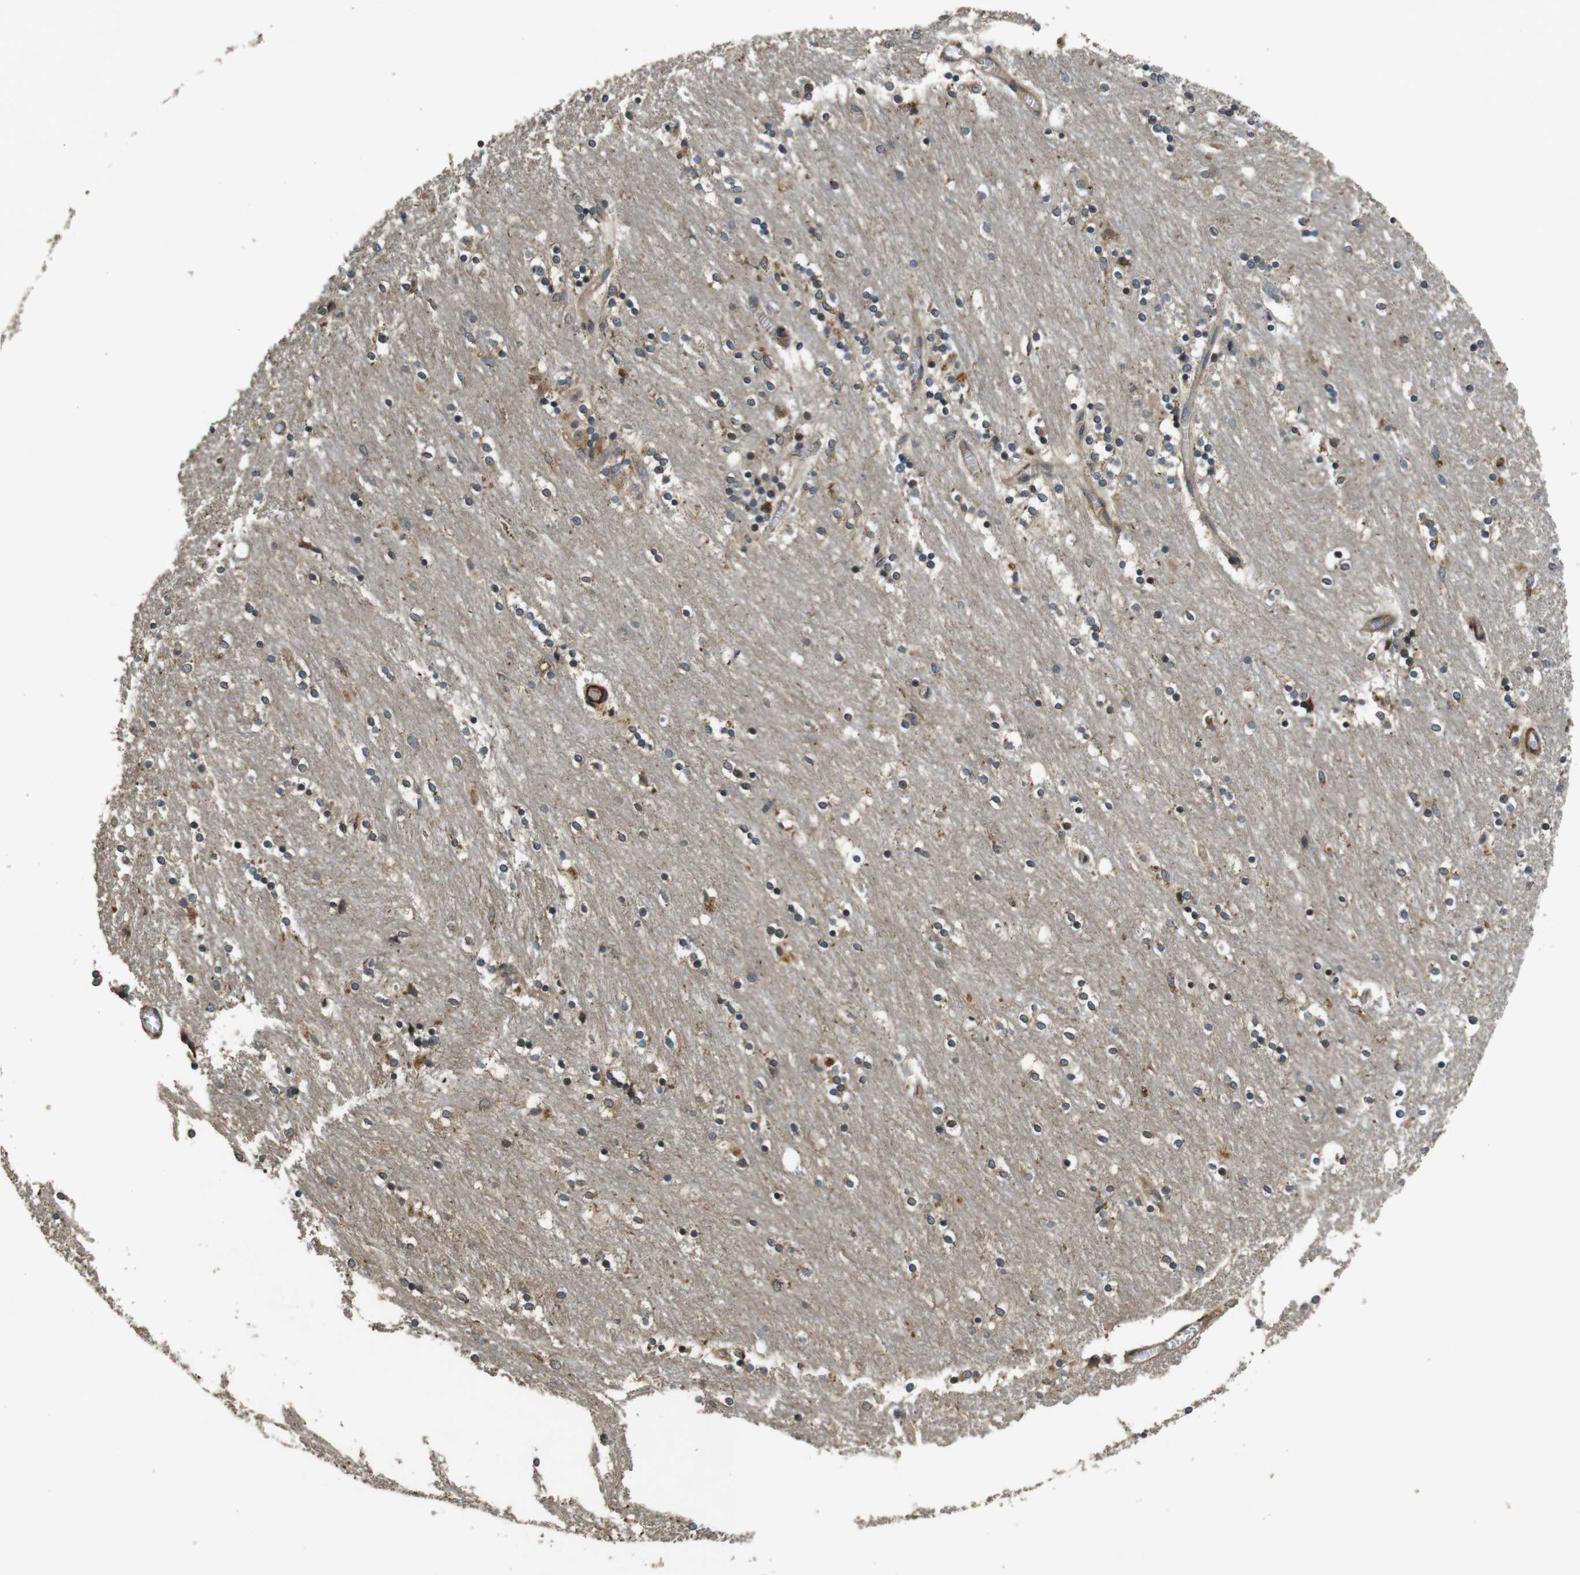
{"staining": {"intensity": "moderate", "quantity": "25%-75%", "location": "cytoplasmic/membranous,nuclear"}, "tissue": "caudate", "cell_type": "Glial cells", "image_type": "normal", "snomed": [{"axis": "morphology", "description": "Normal tissue, NOS"}, {"axis": "topography", "description": "Lateral ventricle wall"}], "caption": "Caudate stained with DAB immunohistochemistry reveals medium levels of moderate cytoplasmic/membranous,nuclear positivity in approximately 25%-75% of glial cells.", "gene": "BNIP3", "patient": {"sex": "female", "age": 54}}